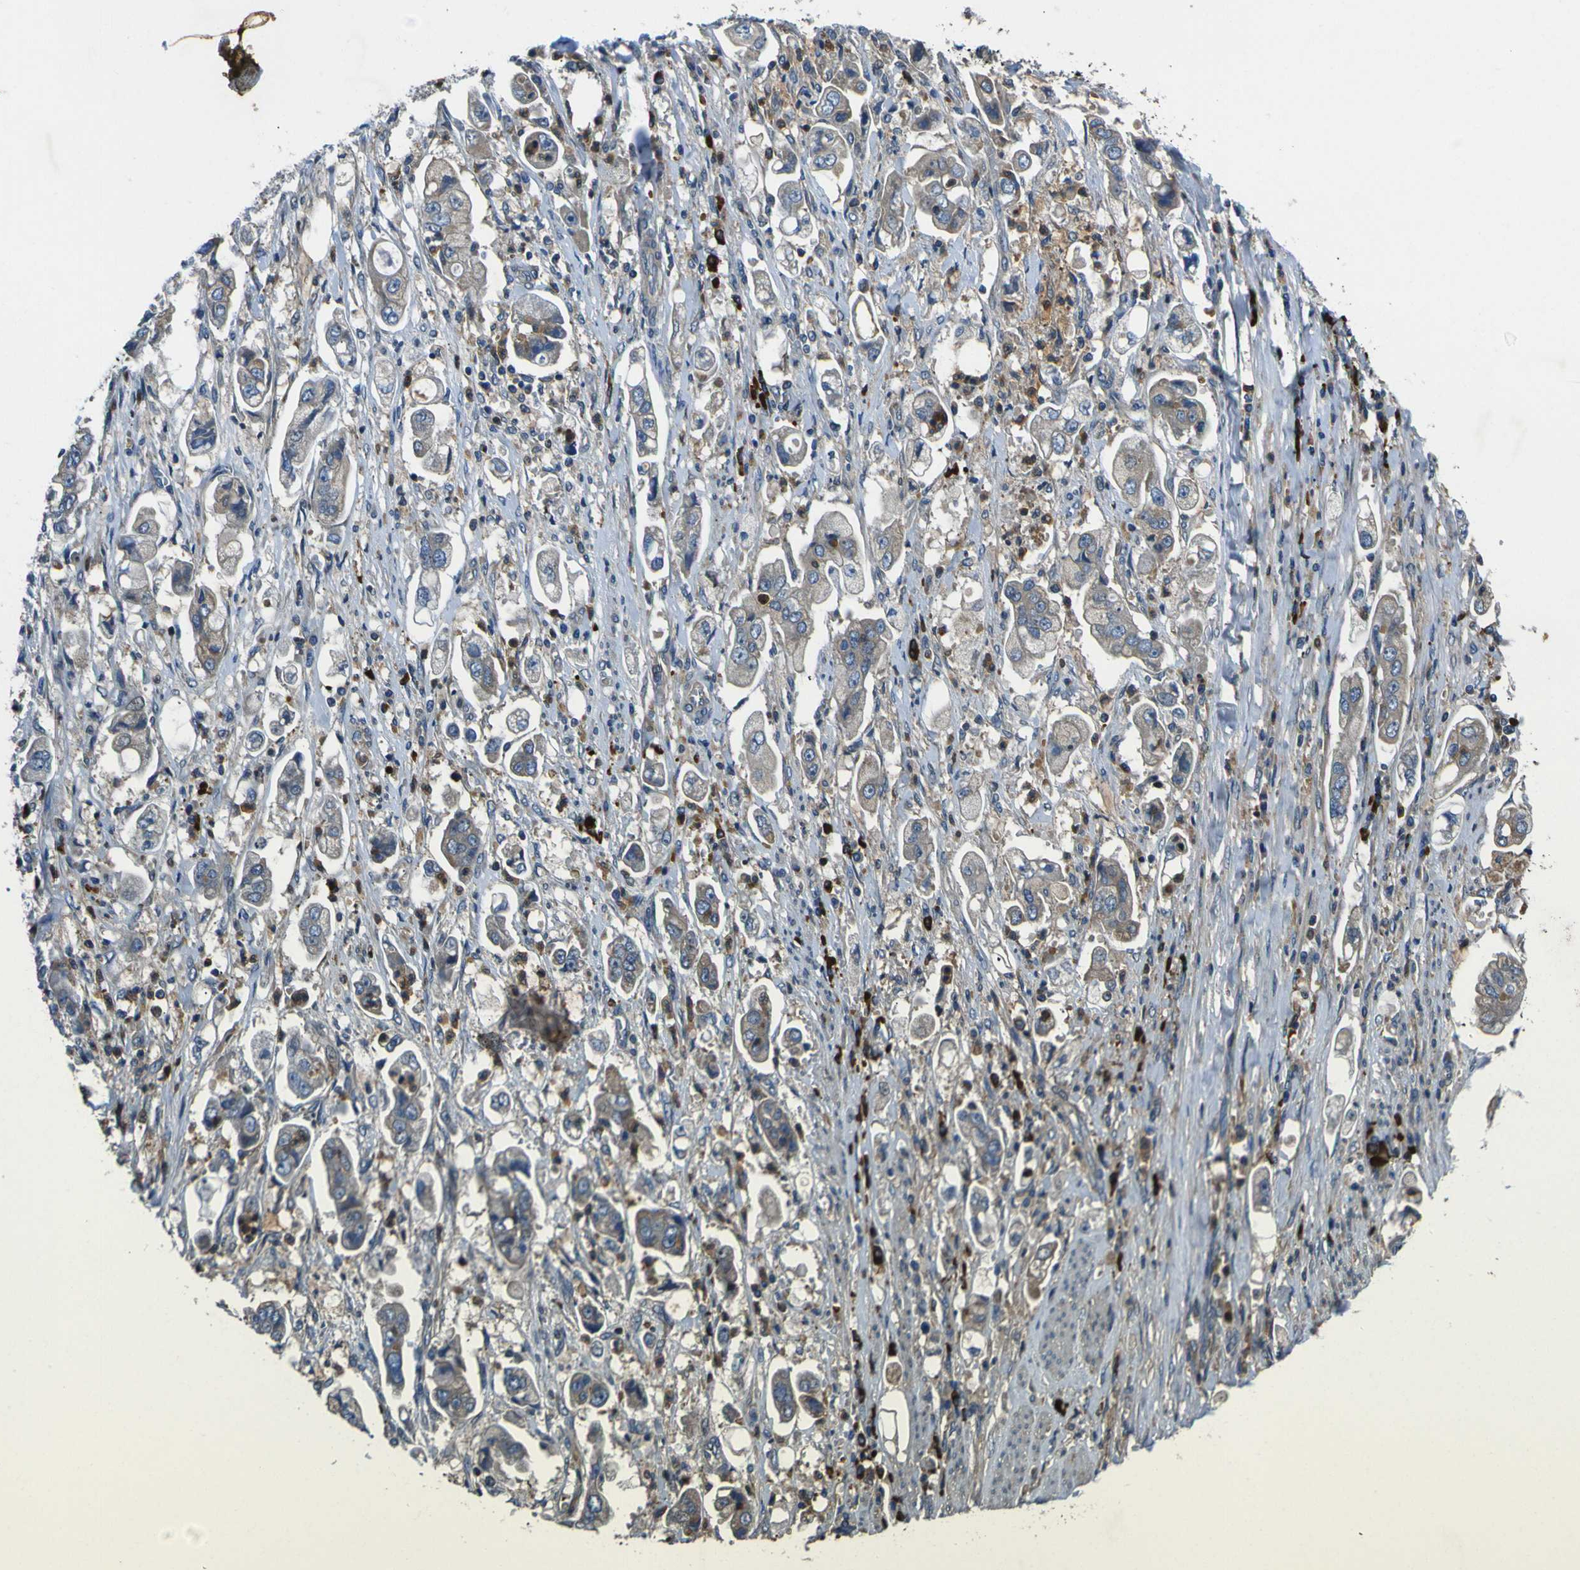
{"staining": {"intensity": "moderate", "quantity": "25%-75%", "location": "cytoplasmic/membranous"}, "tissue": "stomach cancer", "cell_type": "Tumor cells", "image_type": "cancer", "snomed": [{"axis": "morphology", "description": "Adenocarcinoma, NOS"}, {"axis": "topography", "description": "Stomach"}], "caption": "This image displays immunohistochemistry staining of human stomach cancer (adenocarcinoma), with medium moderate cytoplasmic/membranous staining in about 25%-75% of tumor cells.", "gene": "RAB1B", "patient": {"sex": "male", "age": 62}}